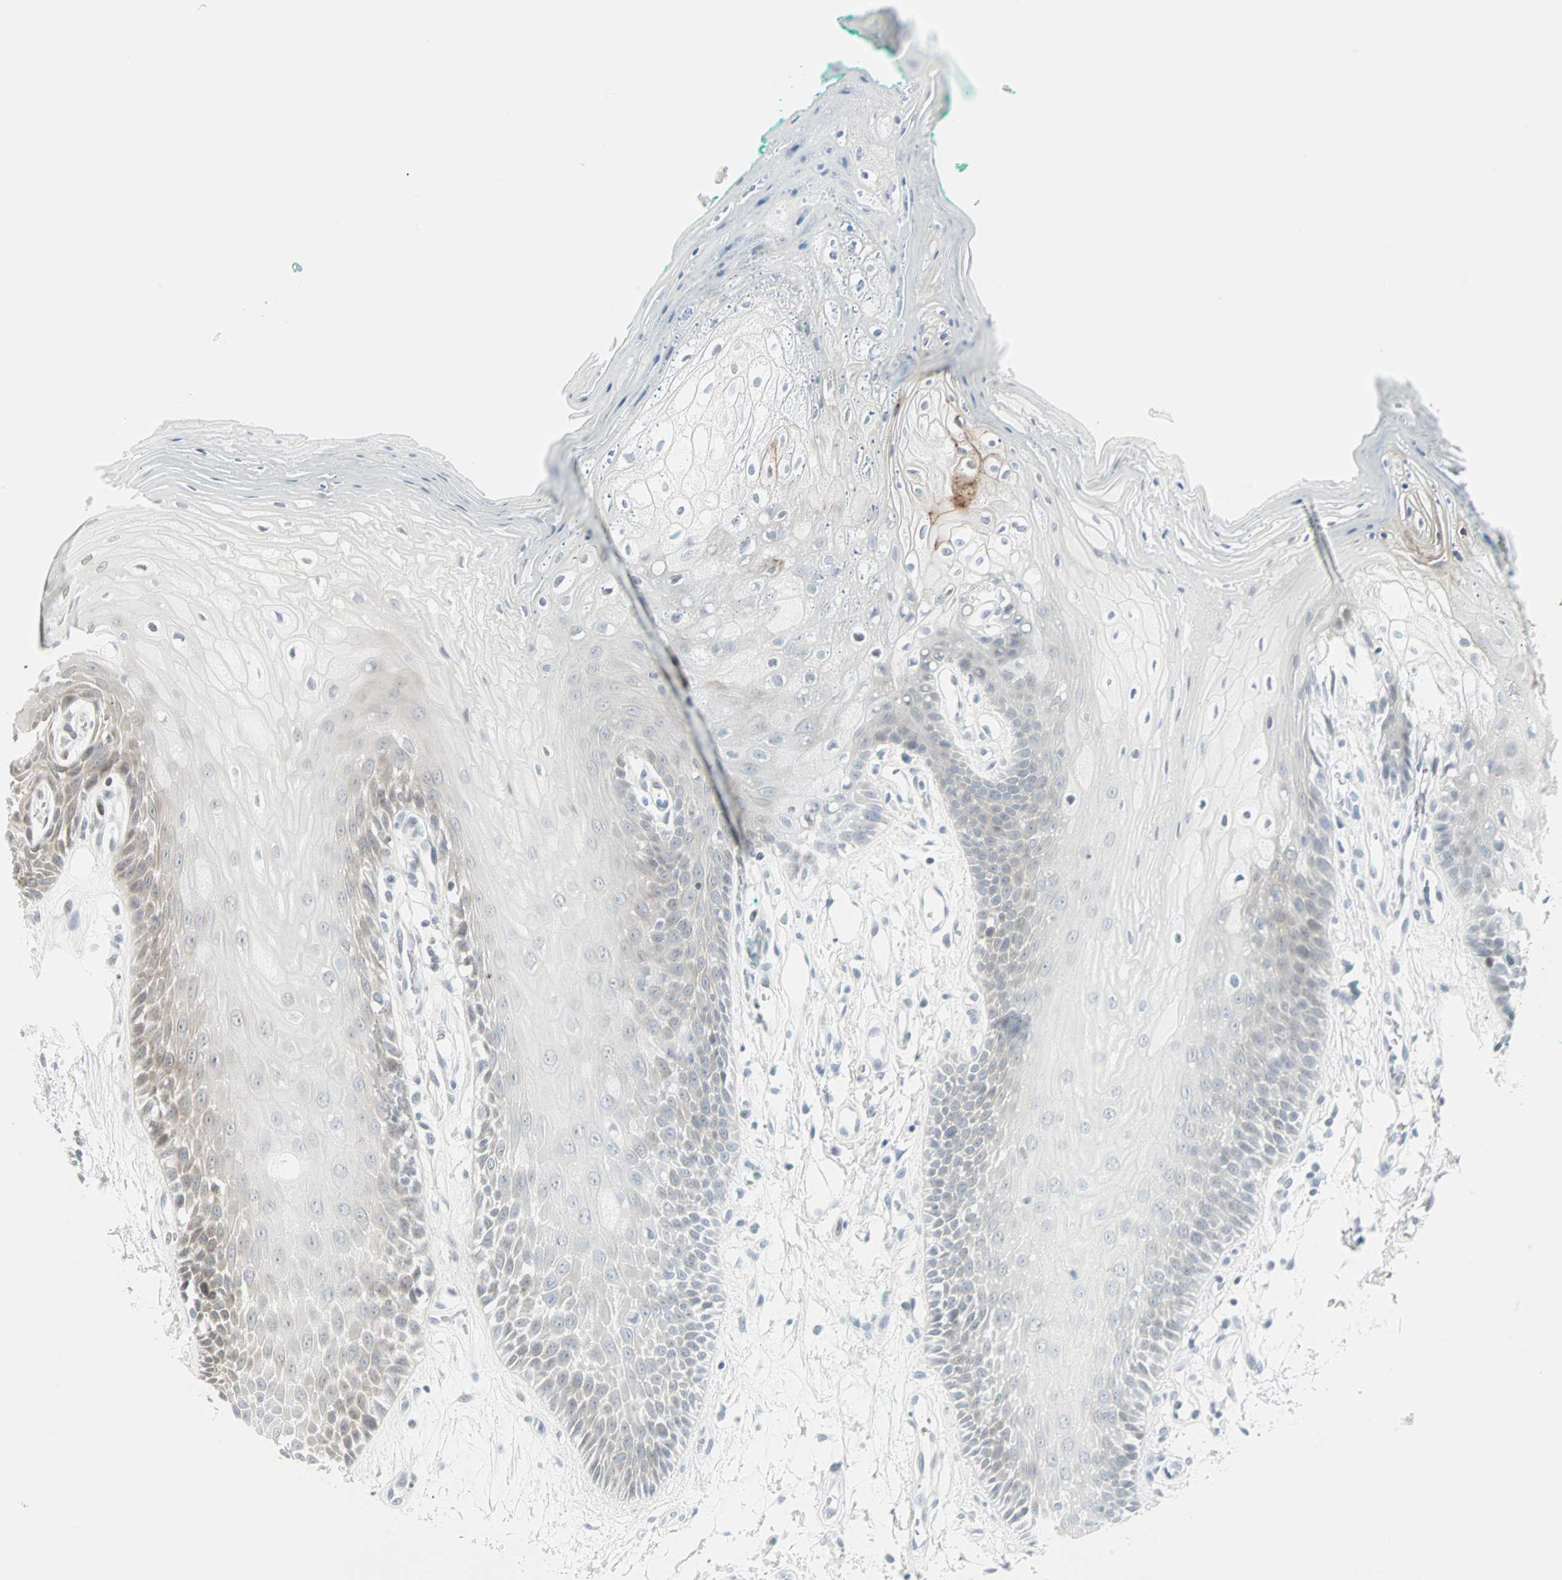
{"staining": {"intensity": "moderate", "quantity": "25%-75%", "location": "cytoplasmic/membranous,nuclear"}, "tissue": "oral mucosa", "cell_type": "Squamous epithelial cells", "image_type": "normal", "snomed": [{"axis": "morphology", "description": "Normal tissue, NOS"}, {"axis": "morphology", "description": "Squamous cell carcinoma, NOS"}, {"axis": "topography", "description": "Skeletal muscle"}, {"axis": "topography", "description": "Oral tissue"}, {"axis": "topography", "description": "Head-Neck"}], "caption": "Squamous epithelial cells reveal medium levels of moderate cytoplasmic/membranous,nuclear staining in about 25%-75% of cells in normal oral mucosa. (DAB (3,3'-diaminobenzidine) IHC, brown staining for protein, blue staining for nuclei).", "gene": "CBLC", "patient": {"sex": "female", "age": 84}}